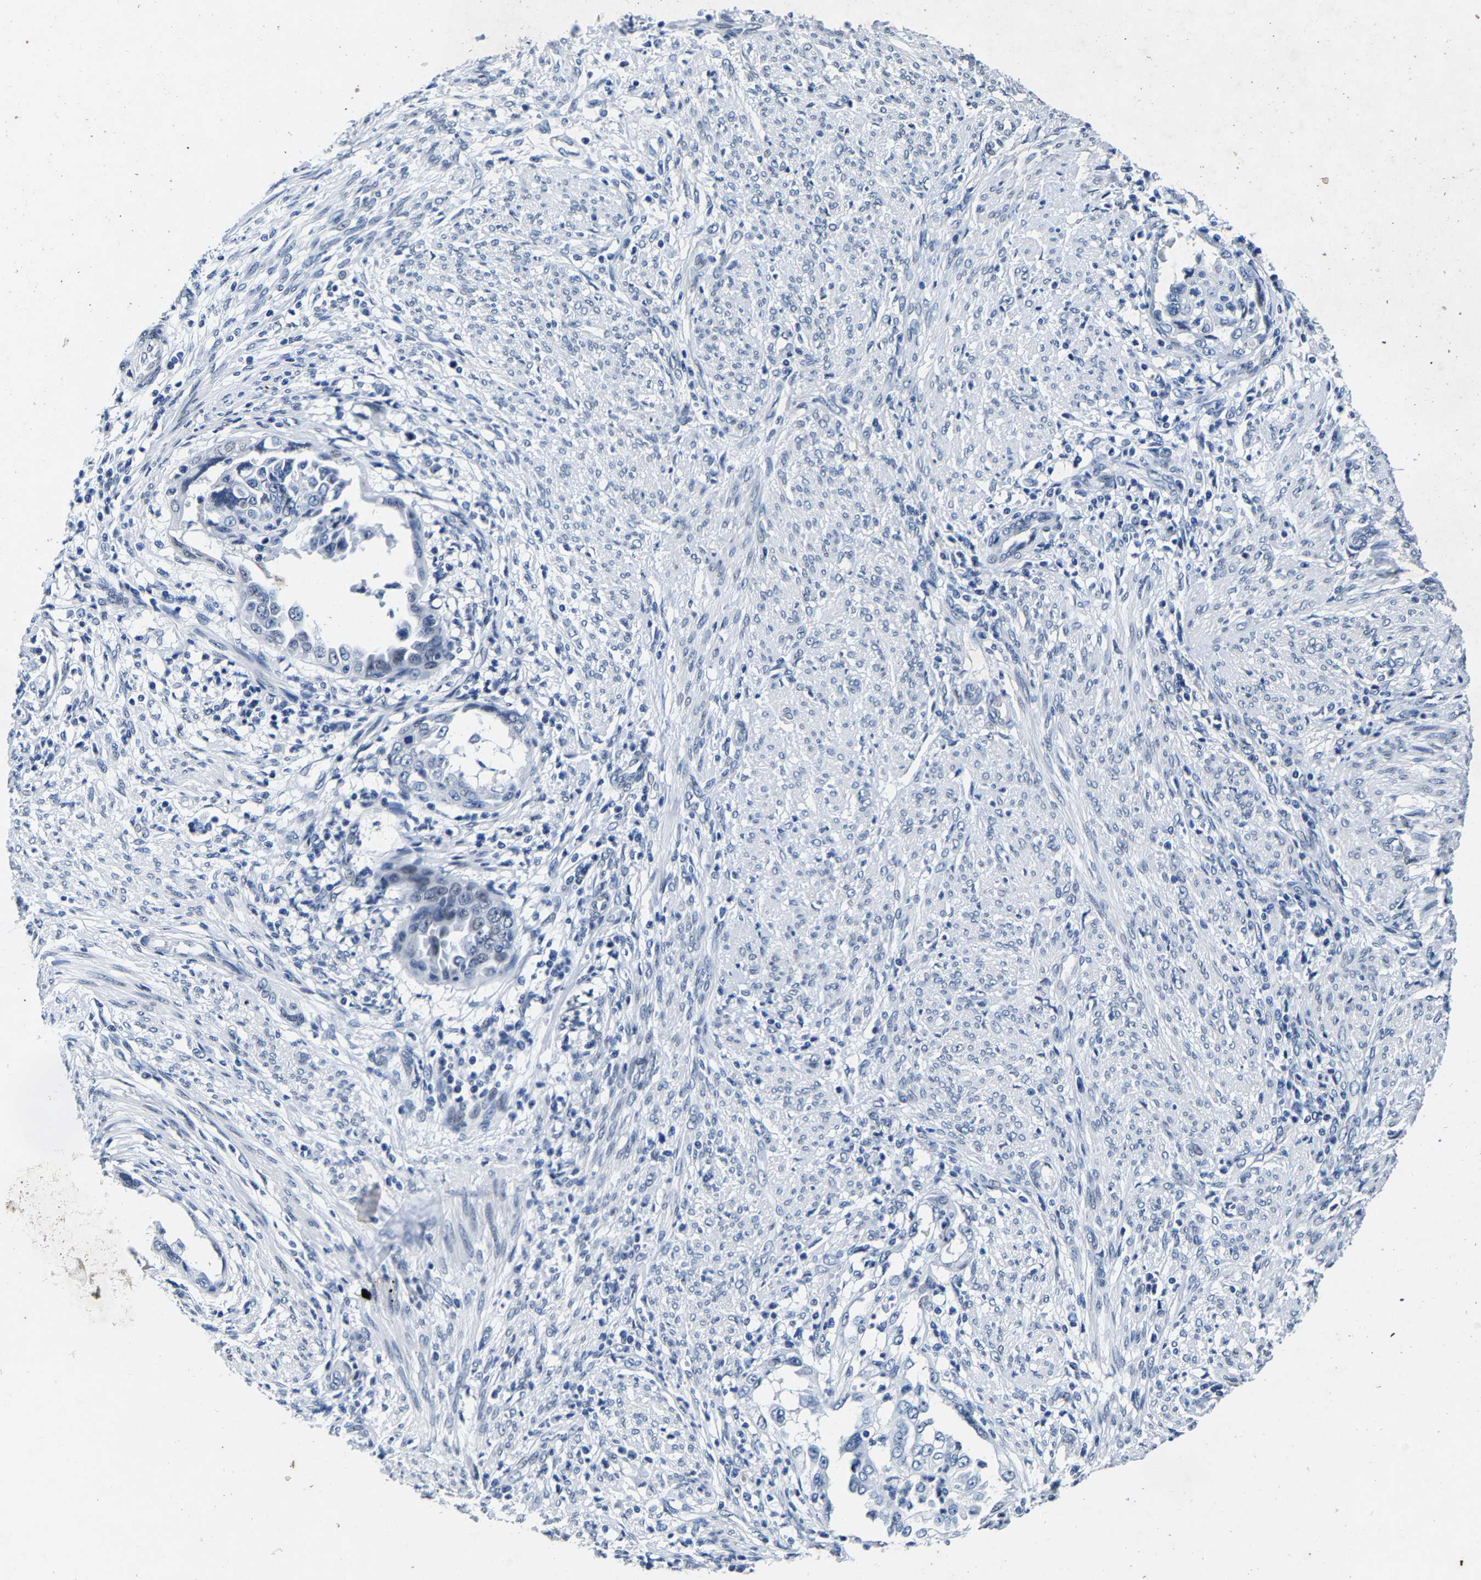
{"staining": {"intensity": "weak", "quantity": "<25%", "location": "nuclear"}, "tissue": "endometrial cancer", "cell_type": "Tumor cells", "image_type": "cancer", "snomed": [{"axis": "morphology", "description": "Adenocarcinoma, NOS"}, {"axis": "topography", "description": "Endometrium"}], "caption": "Micrograph shows no protein staining in tumor cells of endometrial cancer (adenocarcinoma) tissue.", "gene": "UBN2", "patient": {"sex": "female", "age": 85}}